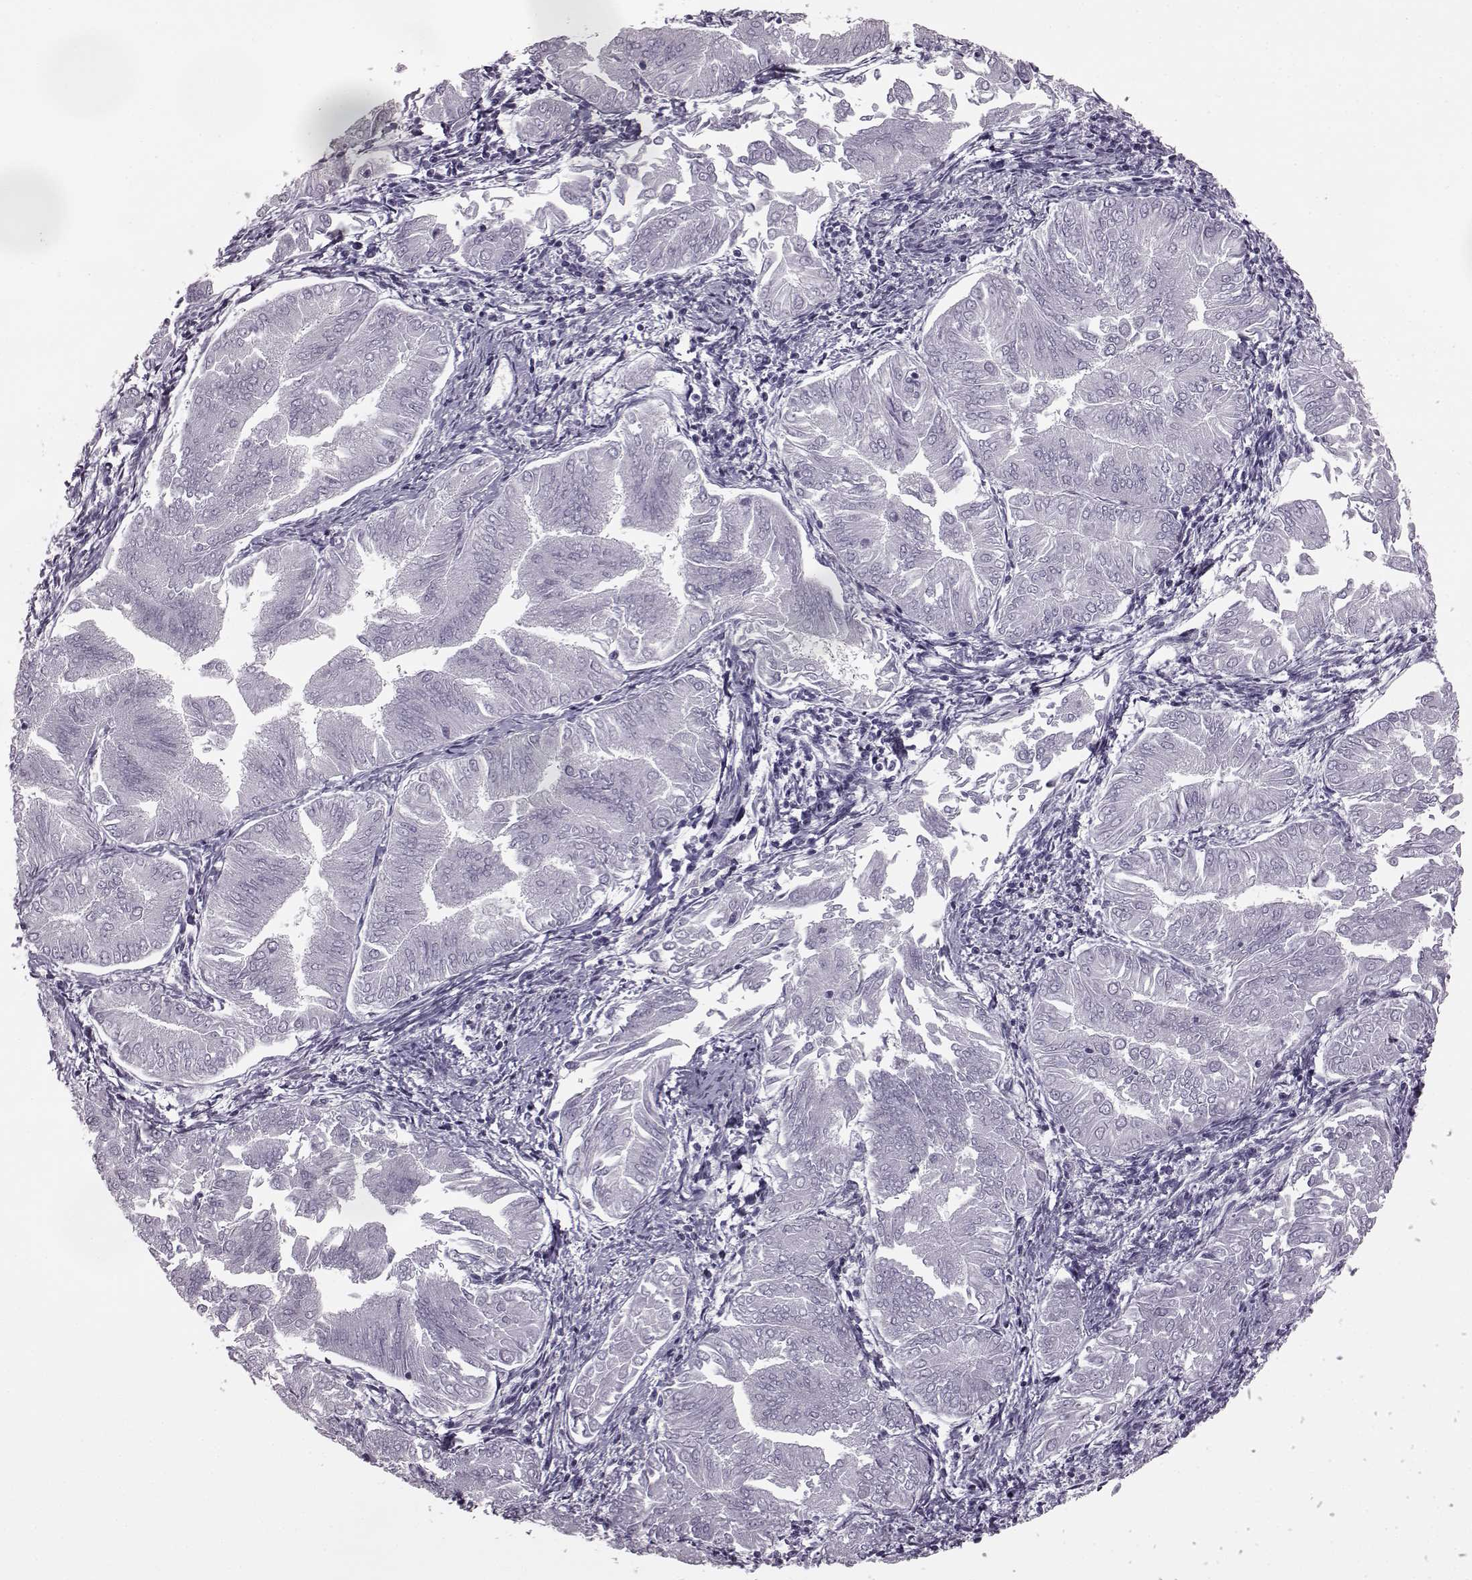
{"staining": {"intensity": "negative", "quantity": "none", "location": "none"}, "tissue": "endometrial cancer", "cell_type": "Tumor cells", "image_type": "cancer", "snomed": [{"axis": "morphology", "description": "Adenocarcinoma, NOS"}, {"axis": "topography", "description": "Endometrium"}], "caption": "A photomicrograph of endometrial cancer stained for a protein exhibits no brown staining in tumor cells.", "gene": "JSRP1", "patient": {"sex": "female", "age": 53}}